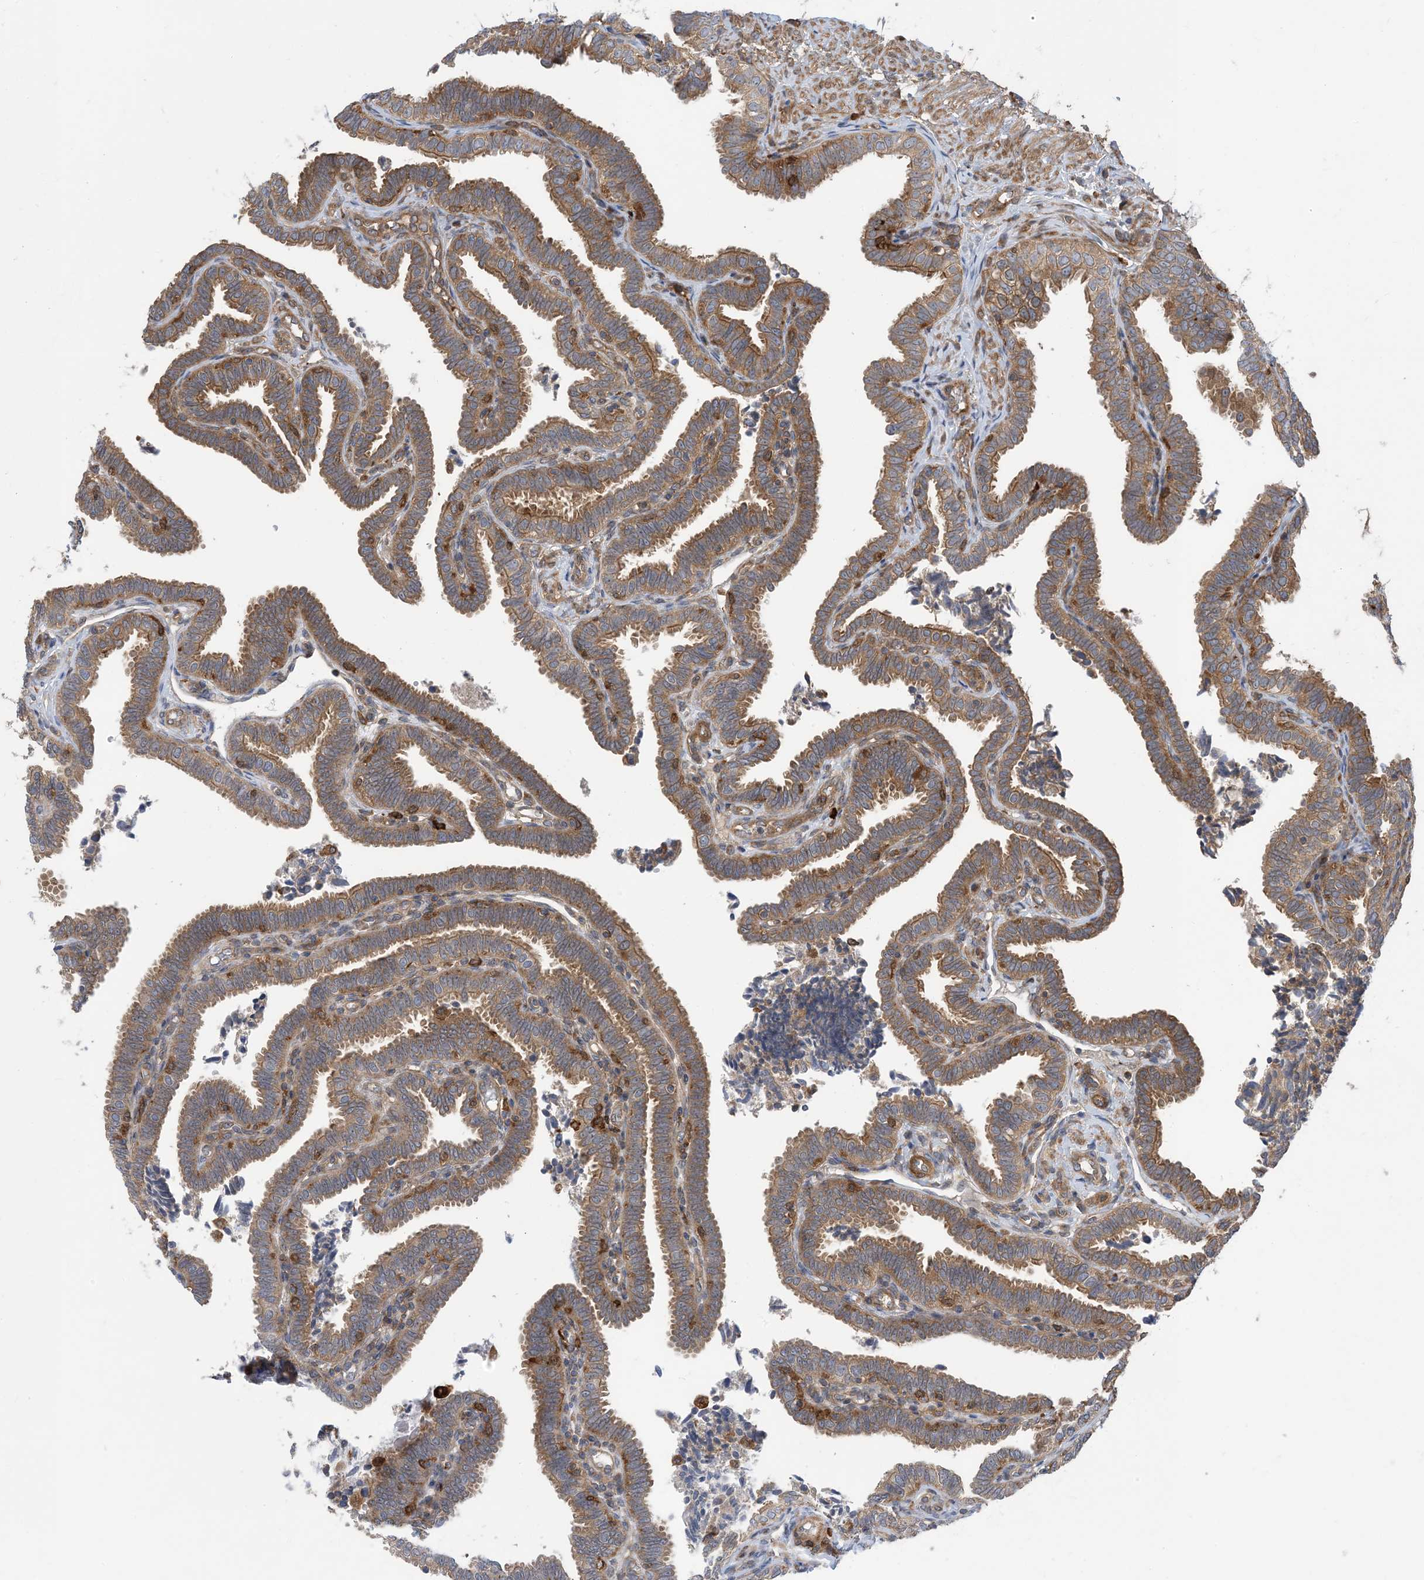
{"staining": {"intensity": "moderate", "quantity": ">75%", "location": "cytoplasmic/membranous"}, "tissue": "fallopian tube", "cell_type": "Glandular cells", "image_type": "normal", "snomed": [{"axis": "morphology", "description": "Normal tissue, NOS"}, {"axis": "topography", "description": "Fallopian tube"}], "caption": "Immunohistochemical staining of benign human fallopian tube exhibits medium levels of moderate cytoplasmic/membranous expression in about >75% of glandular cells. (DAB = brown stain, brightfield microscopy at high magnification).", "gene": "HS1BP3", "patient": {"sex": "female", "age": 39}}